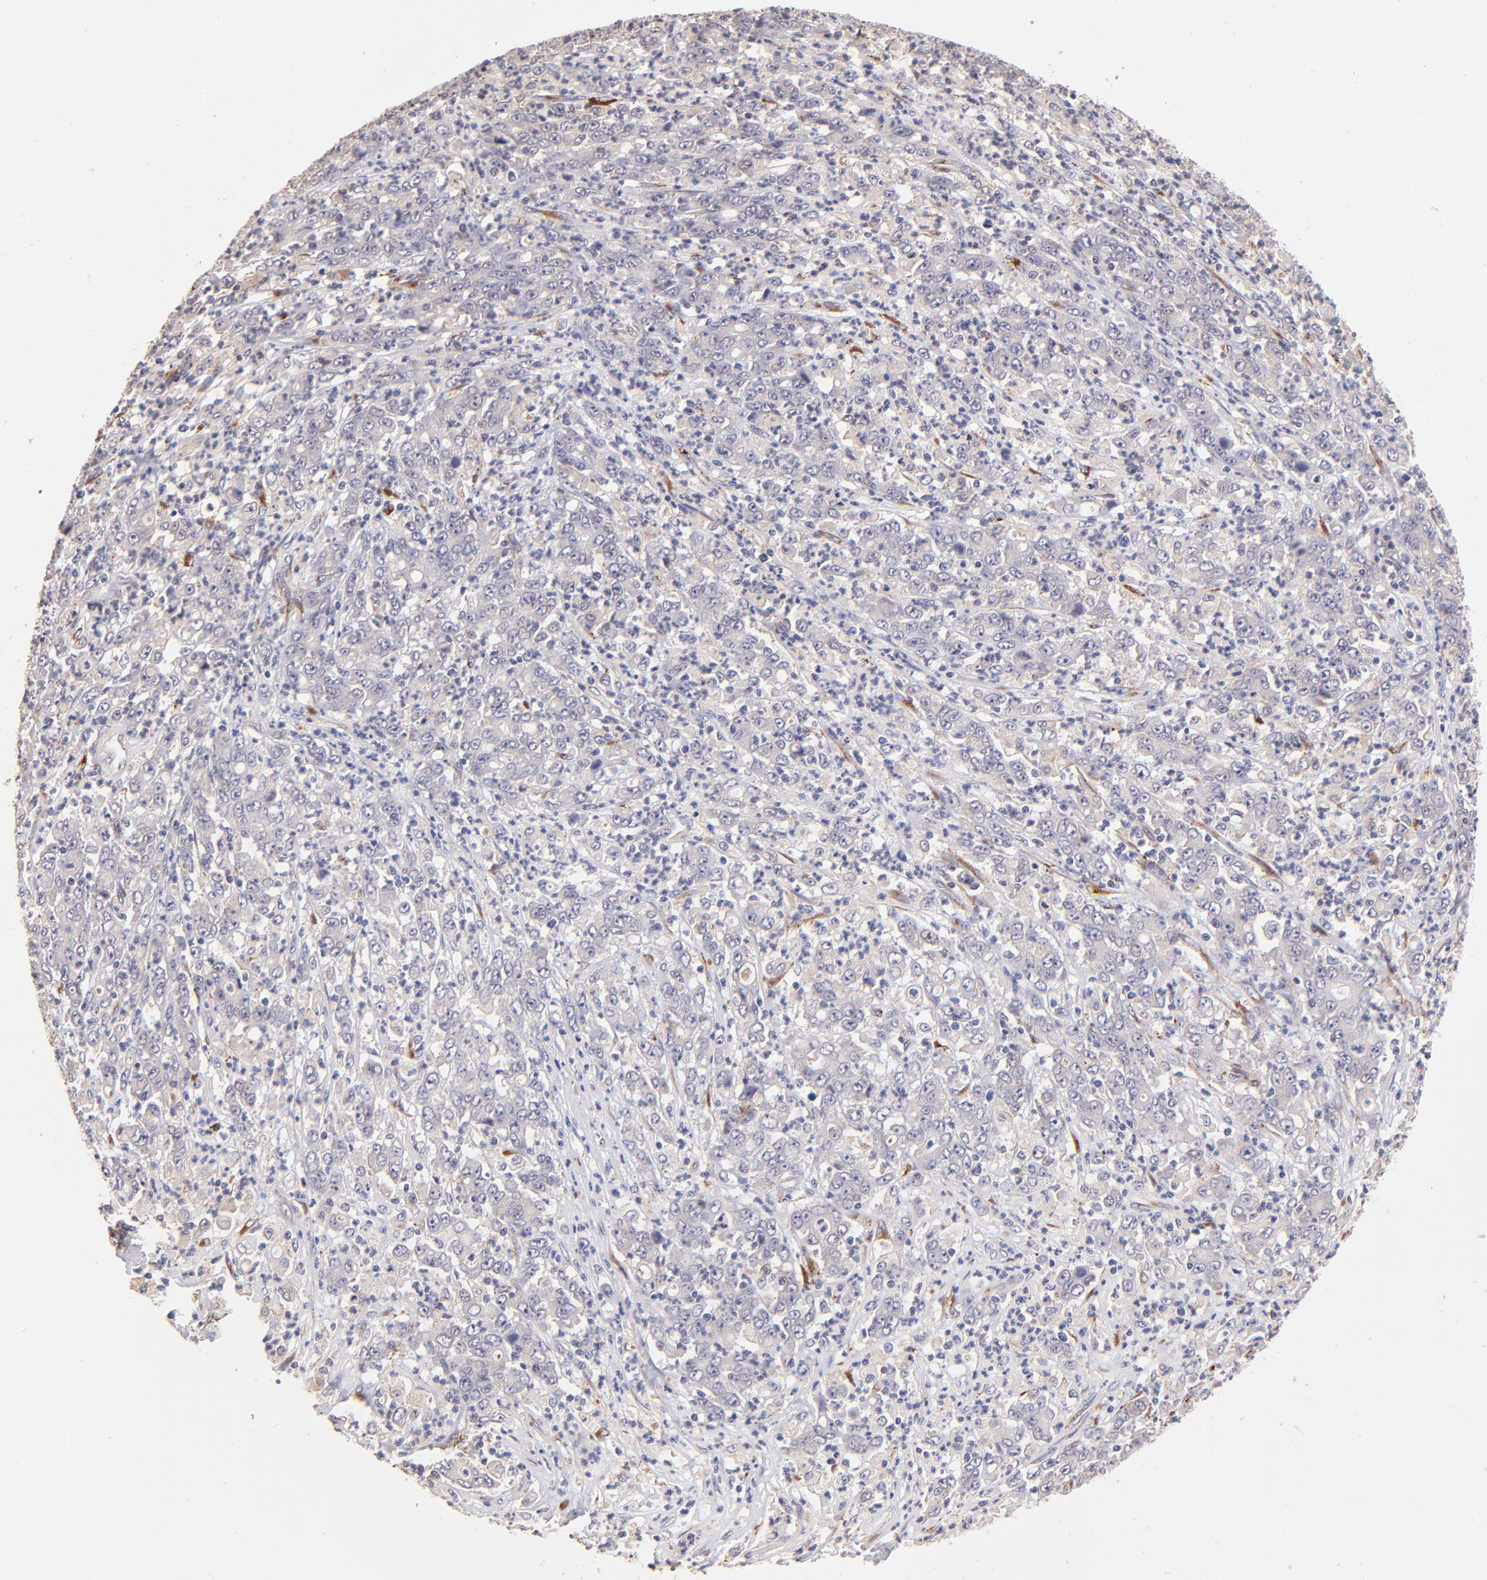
{"staining": {"intensity": "negative", "quantity": "none", "location": "none"}, "tissue": "stomach cancer", "cell_type": "Tumor cells", "image_type": "cancer", "snomed": [{"axis": "morphology", "description": "Adenocarcinoma, NOS"}, {"axis": "topography", "description": "Stomach, lower"}], "caption": "Human adenocarcinoma (stomach) stained for a protein using immunohistochemistry (IHC) reveals no expression in tumor cells.", "gene": "SPARC", "patient": {"sex": "female", "age": 71}}